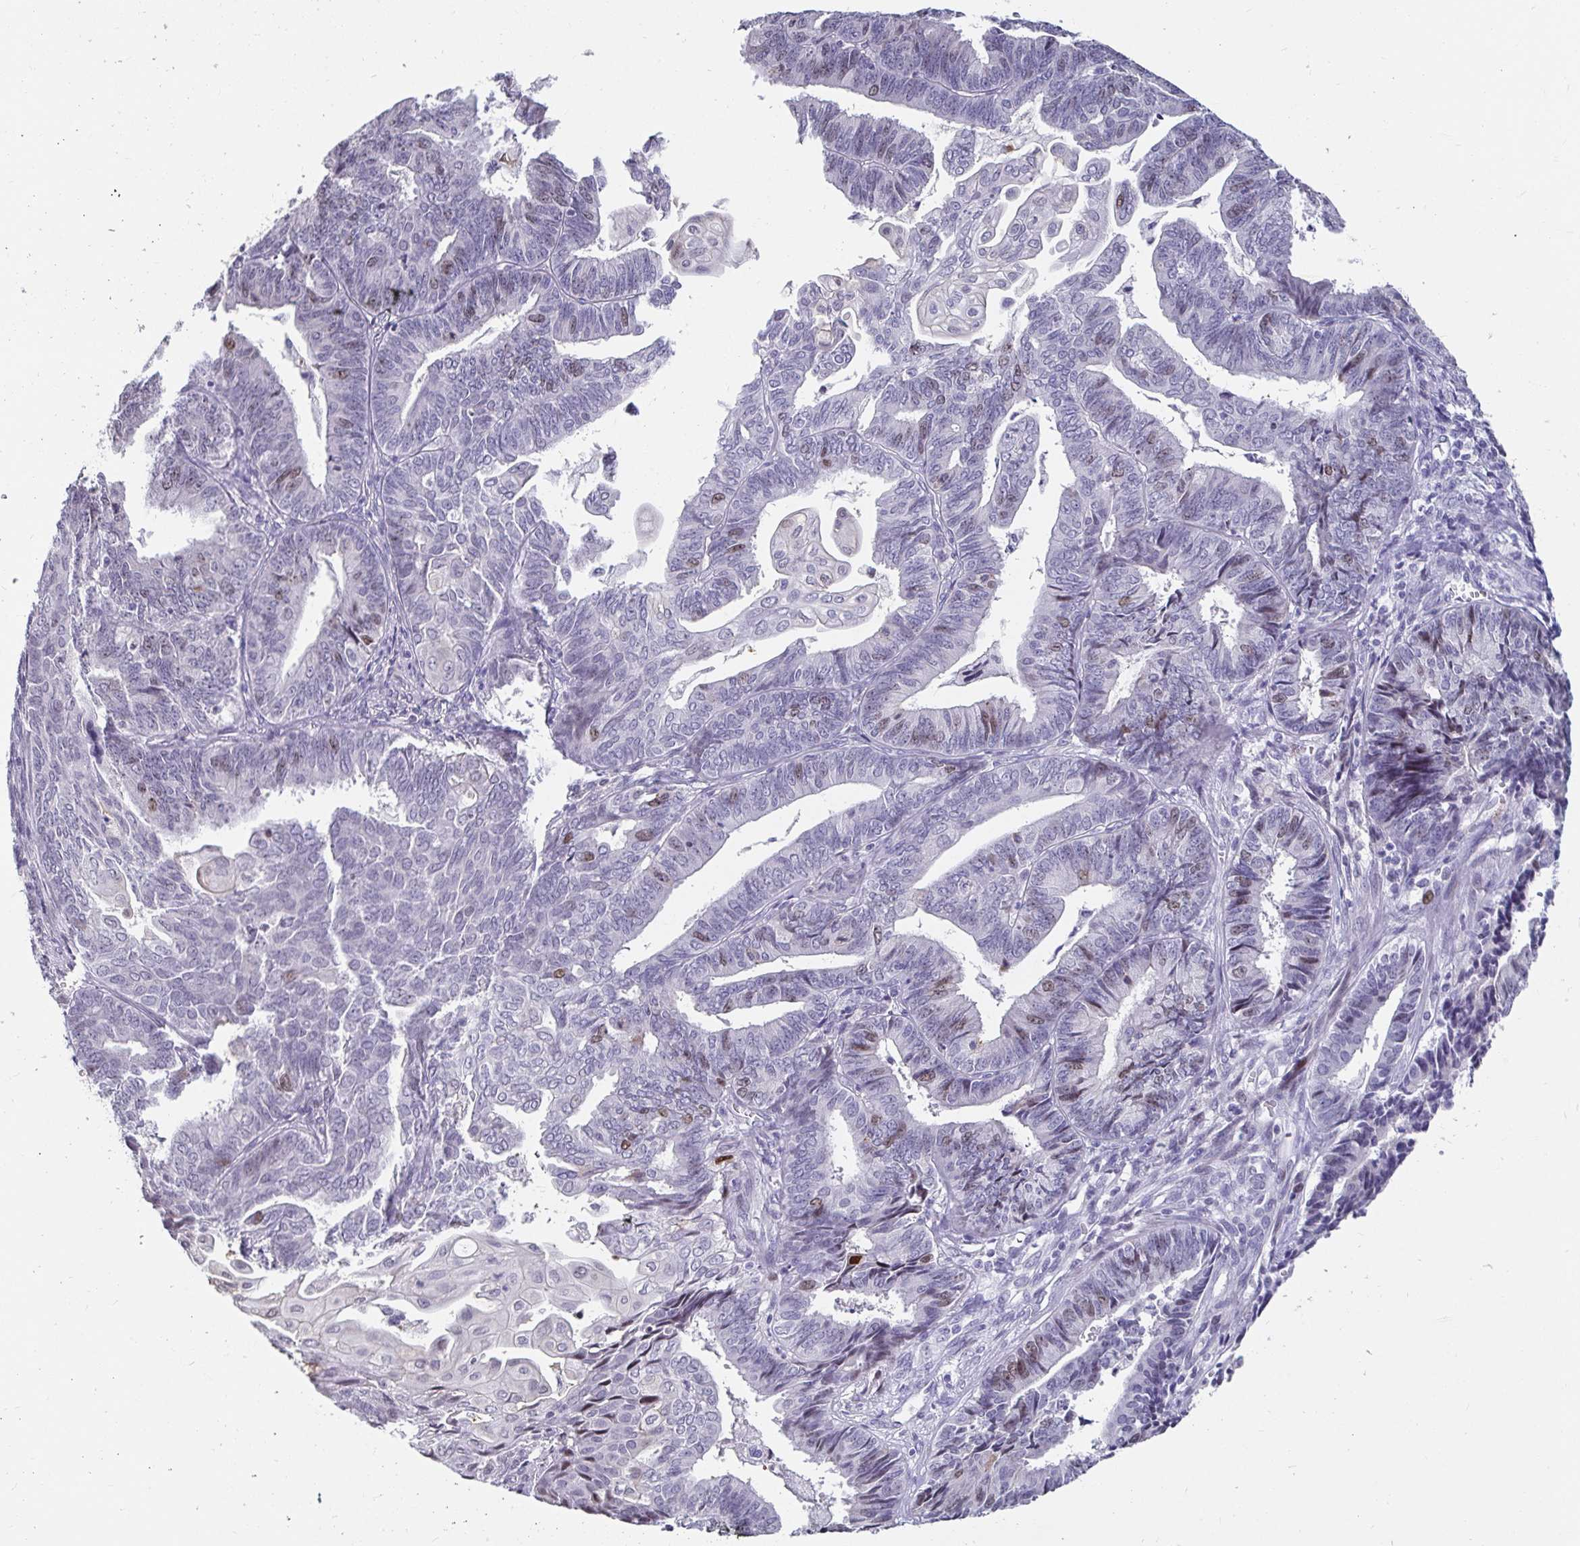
{"staining": {"intensity": "moderate", "quantity": "<25%", "location": "nuclear"}, "tissue": "endometrial cancer", "cell_type": "Tumor cells", "image_type": "cancer", "snomed": [{"axis": "morphology", "description": "Adenocarcinoma, NOS"}, {"axis": "topography", "description": "Endometrium"}], "caption": "Adenocarcinoma (endometrial) stained for a protein (brown) displays moderate nuclear positive positivity in about <25% of tumor cells.", "gene": "ANLN", "patient": {"sex": "female", "age": 73}}